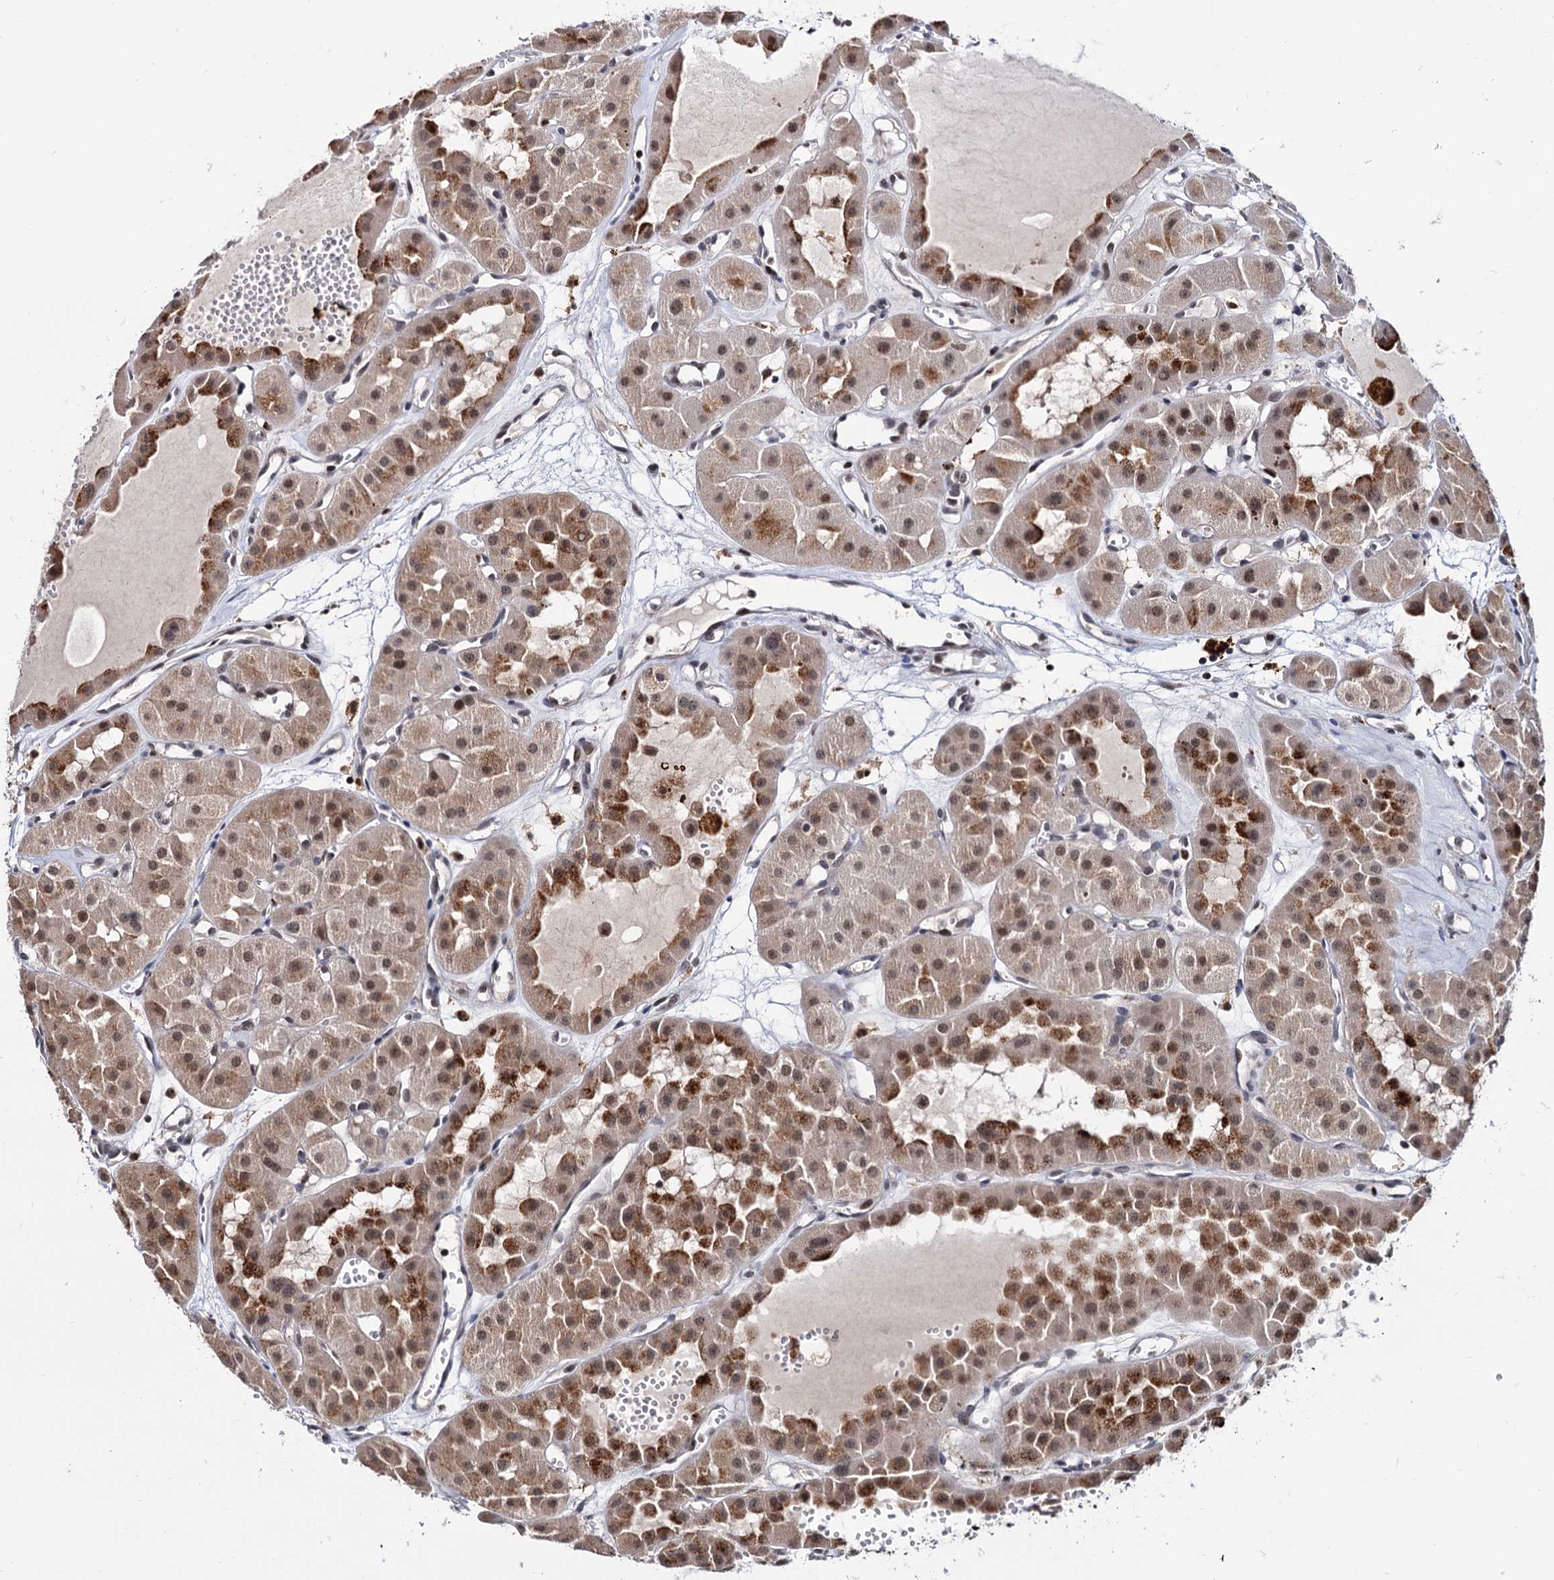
{"staining": {"intensity": "moderate", "quantity": ">75%", "location": "cytoplasmic/membranous,nuclear"}, "tissue": "renal cancer", "cell_type": "Tumor cells", "image_type": "cancer", "snomed": [{"axis": "morphology", "description": "Carcinoma, NOS"}, {"axis": "topography", "description": "Kidney"}], "caption": "Moderate cytoplasmic/membranous and nuclear protein positivity is appreciated in approximately >75% of tumor cells in renal cancer (carcinoma).", "gene": "RNASEH2B", "patient": {"sex": "female", "age": 75}}